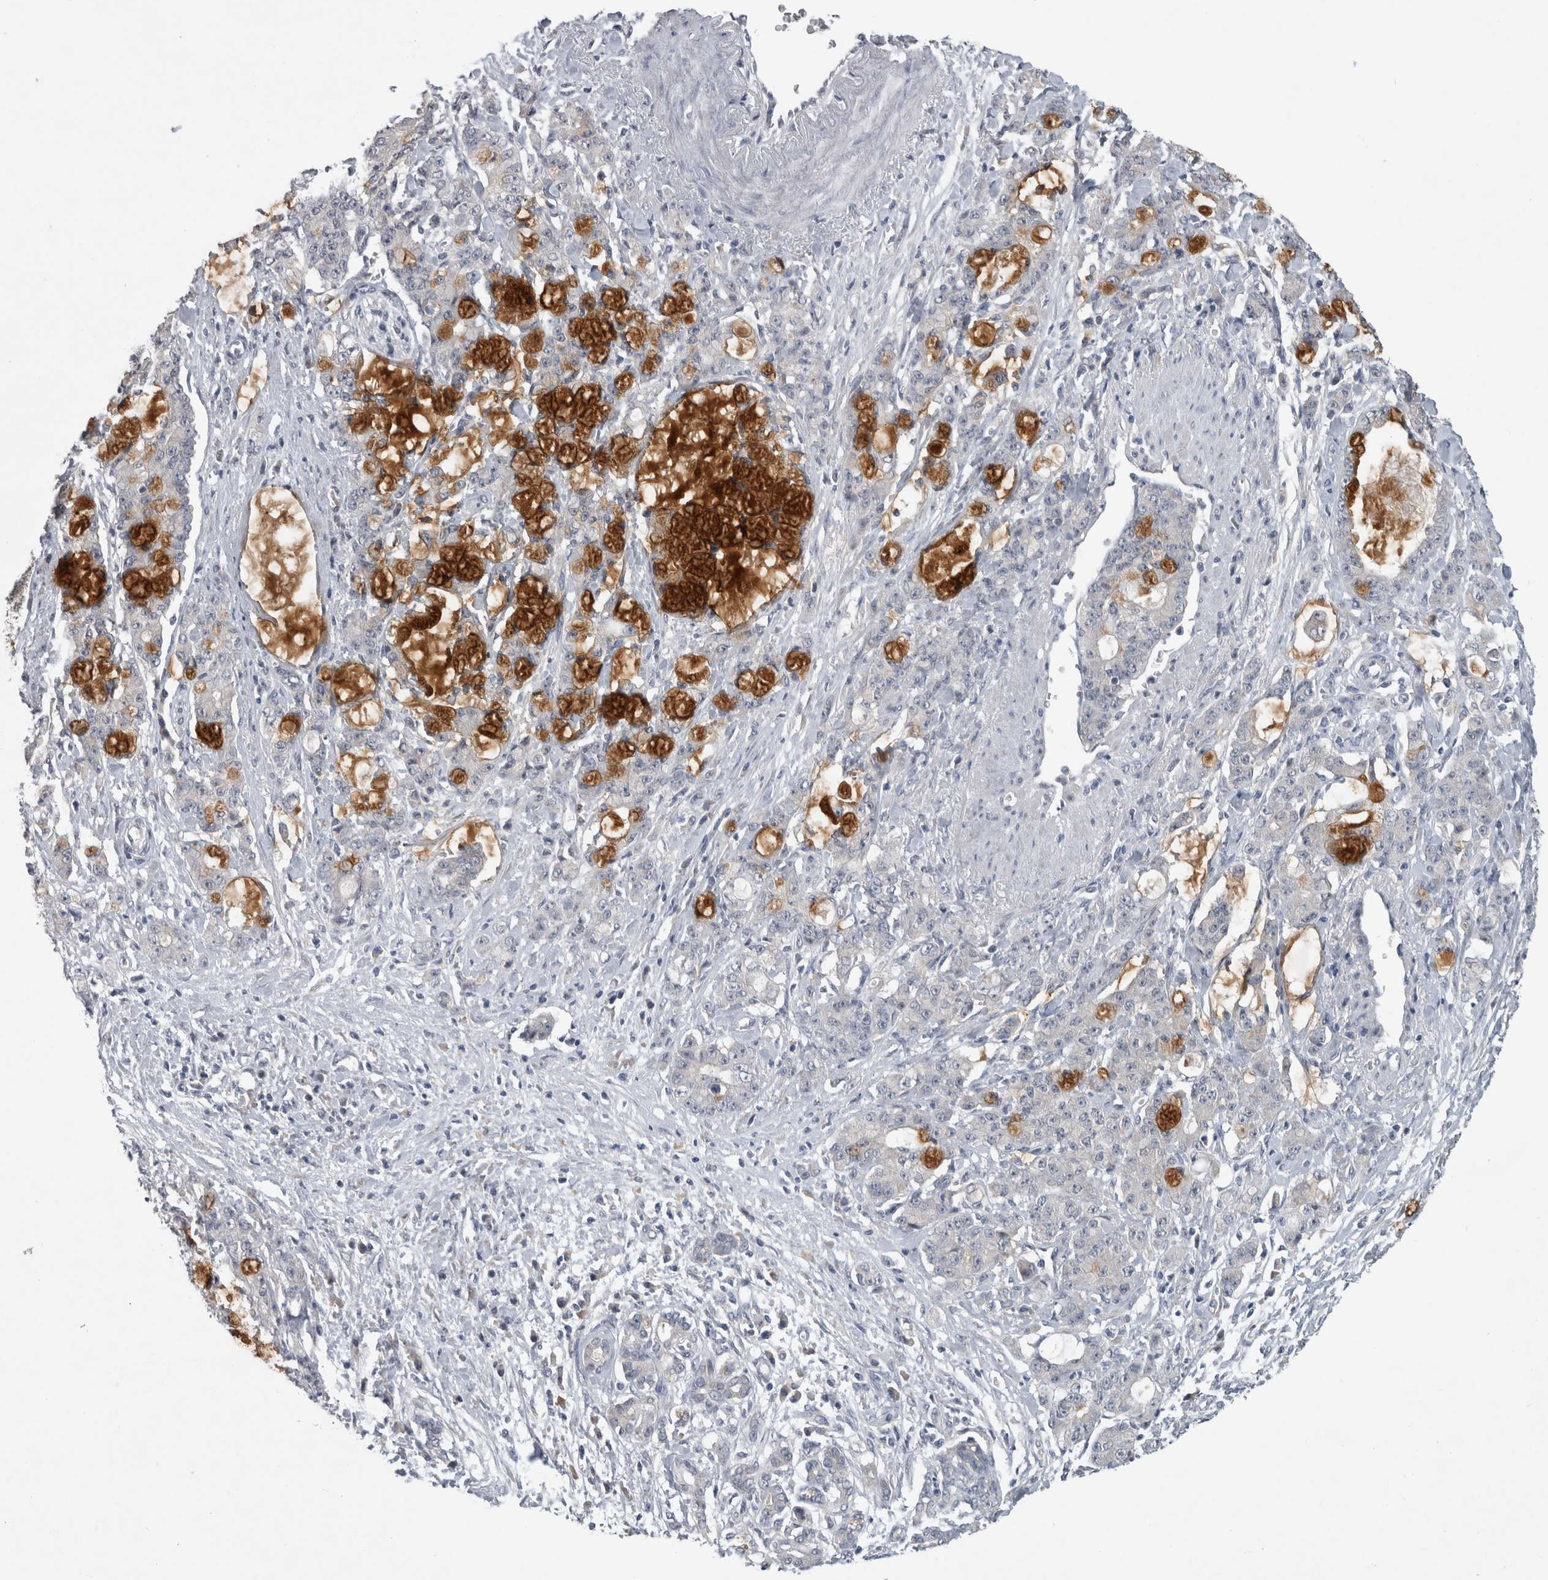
{"staining": {"intensity": "strong", "quantity": "25%-75%", "location": "cytoplasmic/membranous"}, "tissue": "pancreatic cancer", "cell_type": "Tumor cells", "image_type": "cancer", "snomed": [{"axis": "morphology", "description": "Adenocarcinoma, NOS"}, {"axis": "topography", "description": "Pancreas"}], "caption": "The photomicrograph demonstrates immunohistochemical staining of pancreatic adenocarcinoma. There is strong cytoplasmic/membranous expression is appreciated in about 25%-75% of tumor cells. The staining was performed using DAB (3,3'-diaminobenzidine), with brown indicating positive protein expression. Nuclei are stained blue with hematoxylin.", "gene": "SLC22A11", "patient": {"sex": "female", "age": 73}}